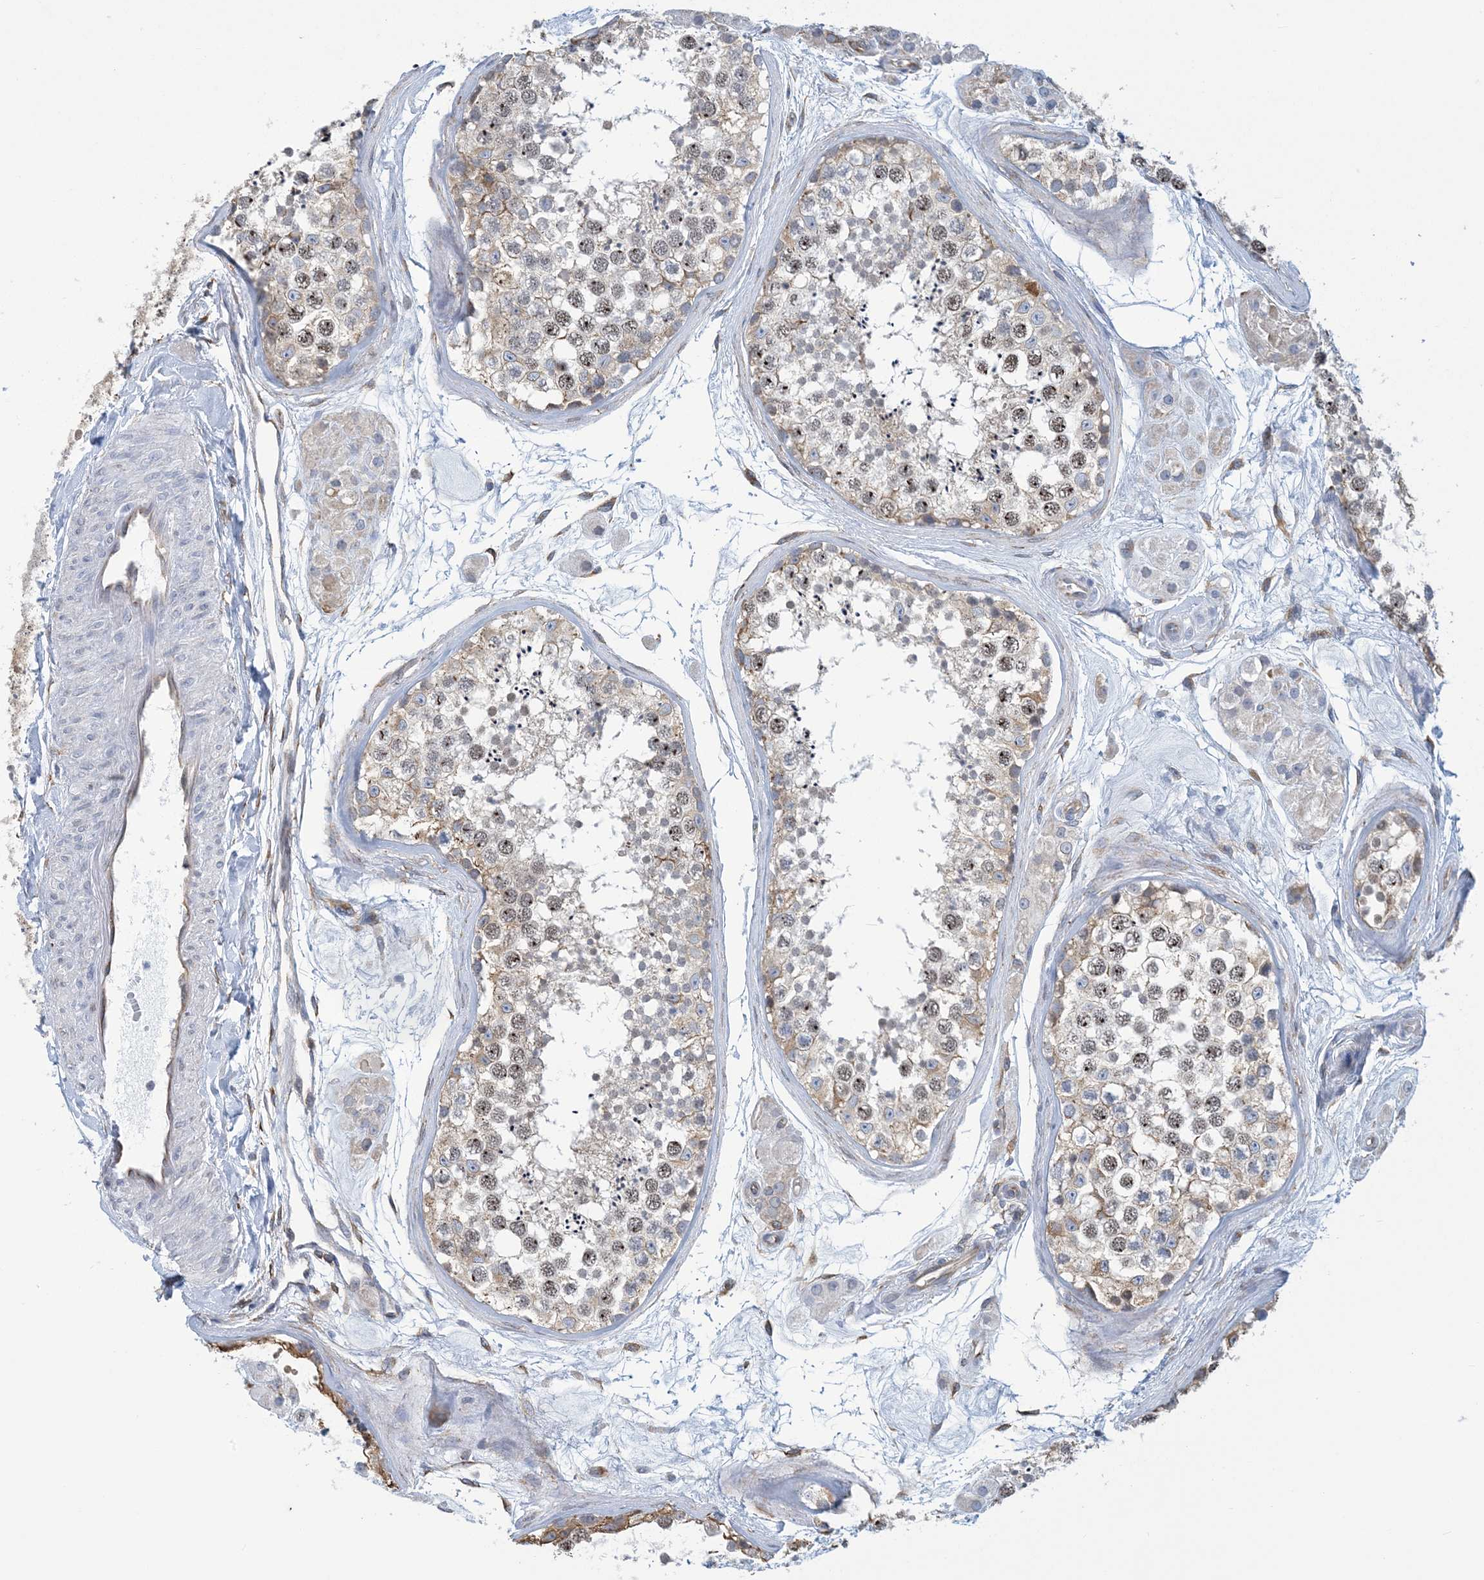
{"staining": {"intensity": "weak", "quantity": "25%-75%", "location": "nuclear"}, "tissue": "testis", "cell_type": "Cells in seminiferous ducts", "image_type": "normal", "snomed": [{"axis": "morphology", "description": "Normal tissue, NOS"}, {"axis": "topography", "description": "Testis"}], "caption": "Immunohistochemical staining of unremarkable testis demonstrates 25%-75% levels of weak nuclear protein positivity in about 25%-75% of cells in seminiferous ducts.", "gene": "CCDC14", "patient": {"sex": "male", "age": 56}}